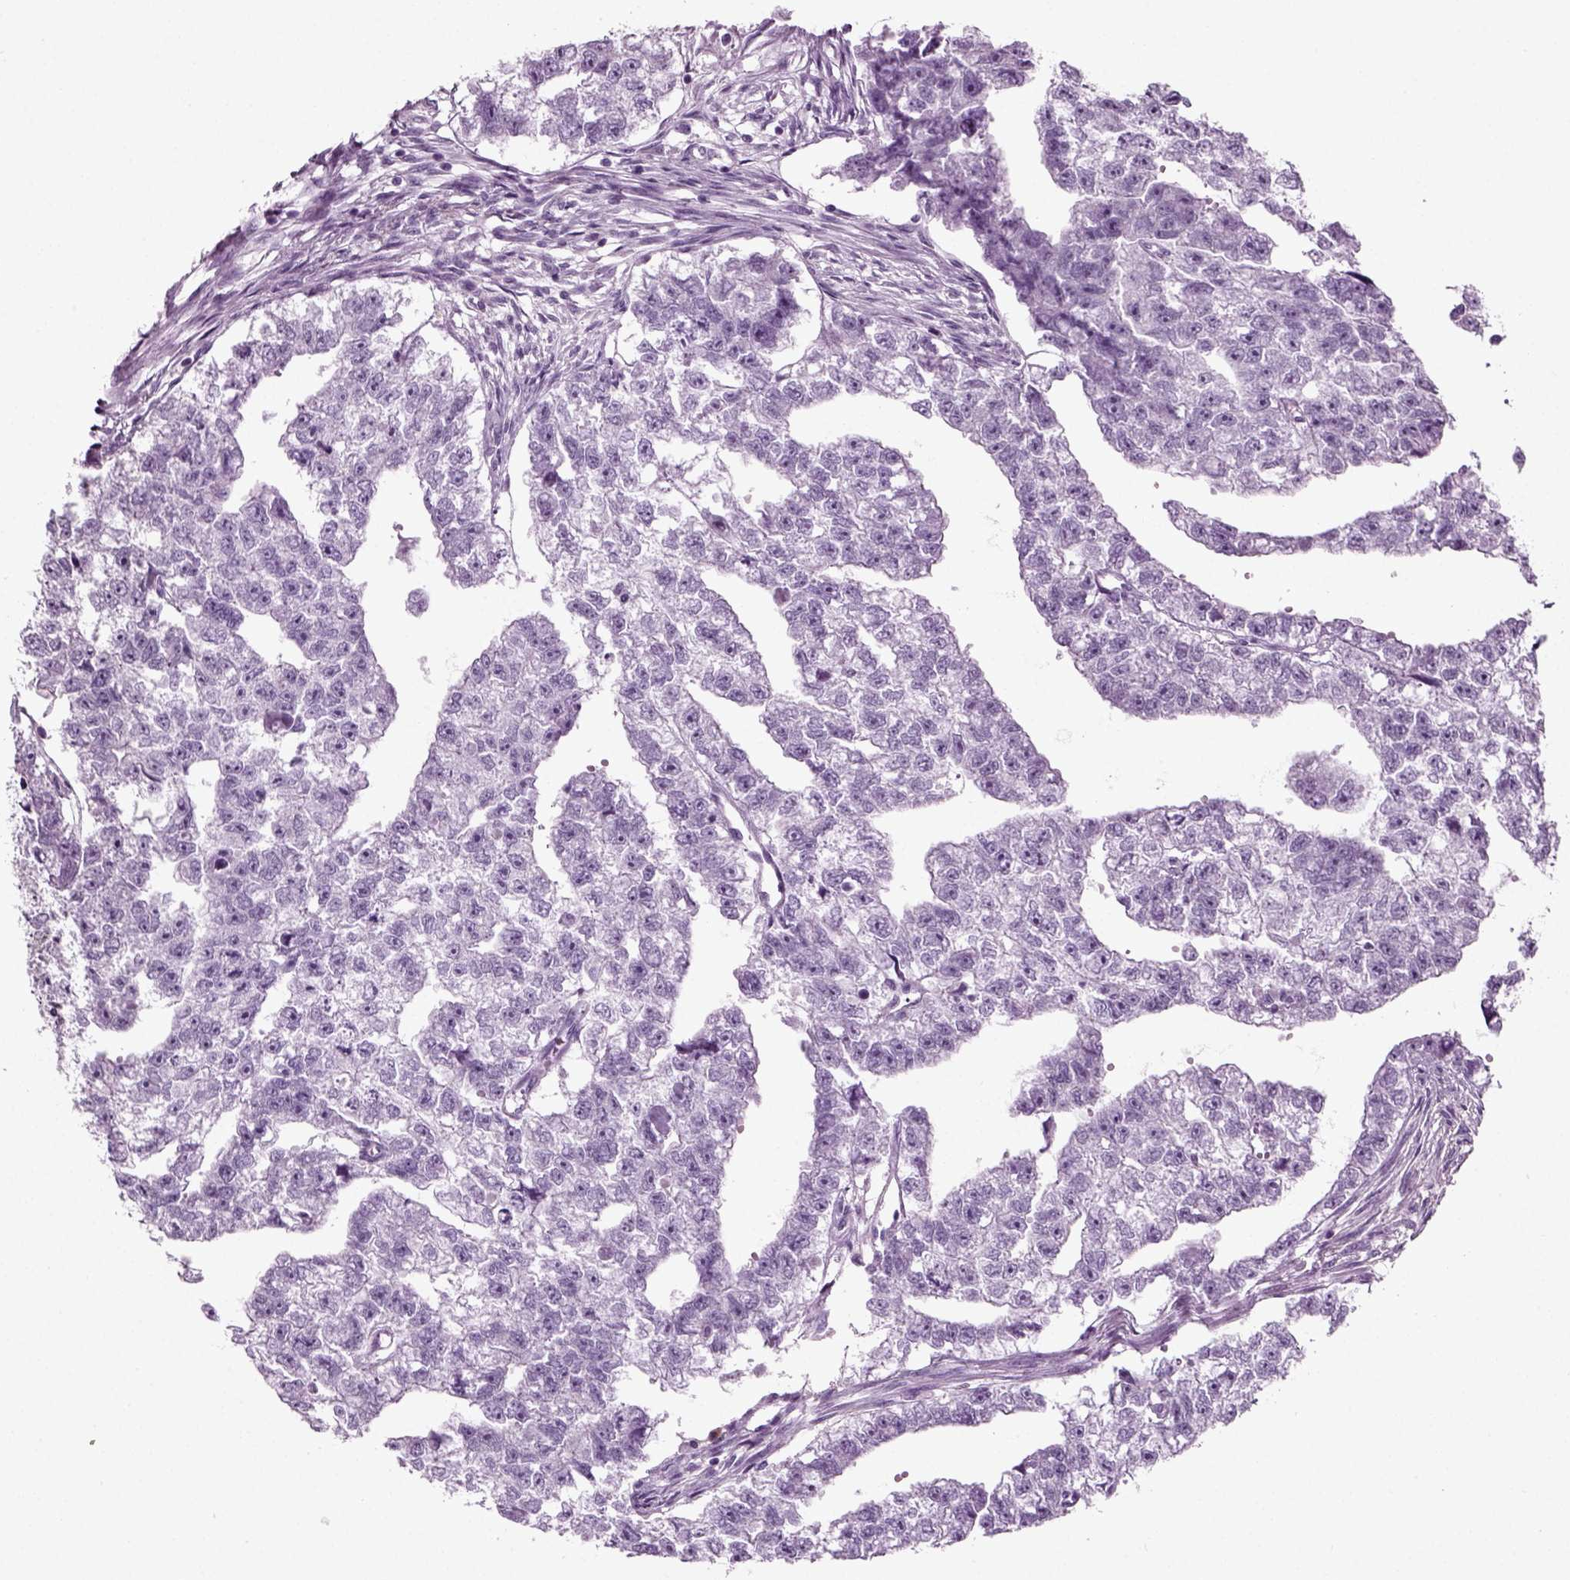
{"staining": {"intensity": "negative", "quantity": "none", "location": "none"}, "tissue": "testis cancer", "cell_type": "Tumor cells", "image_type": "cancer", "snomed": [{"axis": "morphology", "description": "Carcinoma, Embryonal, NOS"}, {"axis": "morphology", "description": "Teratoma, malignant, NOS"}, {"axis": "topography", "description": "Testis"}], "caption": "This is an immunohistochemistry micrograph of human testis malignant teratoma. There is no staining in tumor cells.", "gene": "PRLH", "patient": {"sex": "male", "age": 44}}